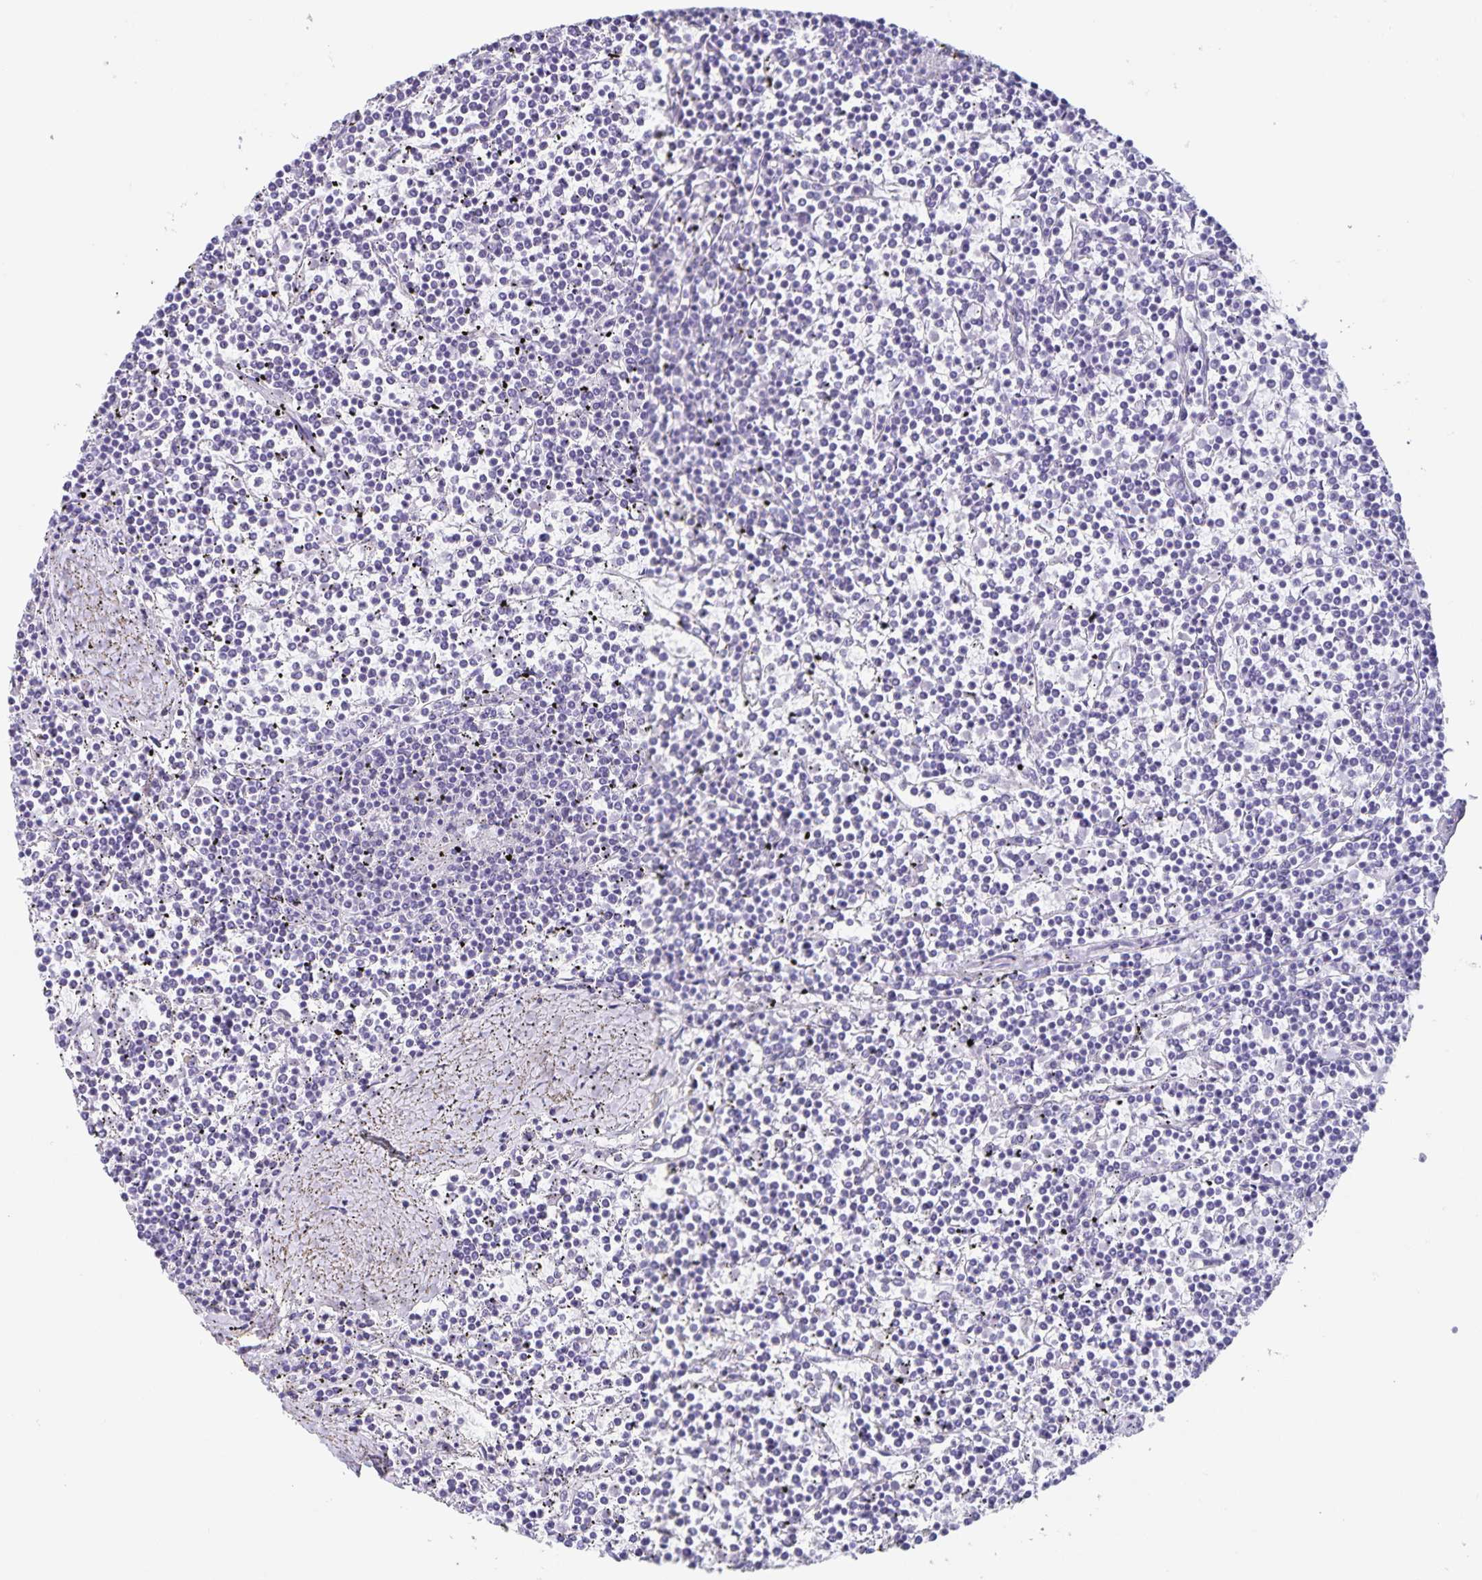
{"staining": {"intensity": "negative", "quantity": "none", "location": "none"}, "tissue": "lymphoma", "cell_type": "Tumor cells", "image_type": "cancer", "snomed": [{"axis": "morphology", "description": "Malignant lymphoma, non-Hodgkin's type, Low grade"}, {"axis": "topography", "description": "Spleen"}], "caption": "The photomicrograph exhibits no staining of tumor cells in lymphoma.", "gene": "SYNM", "patient": {"sex": "female", "age": 19}}